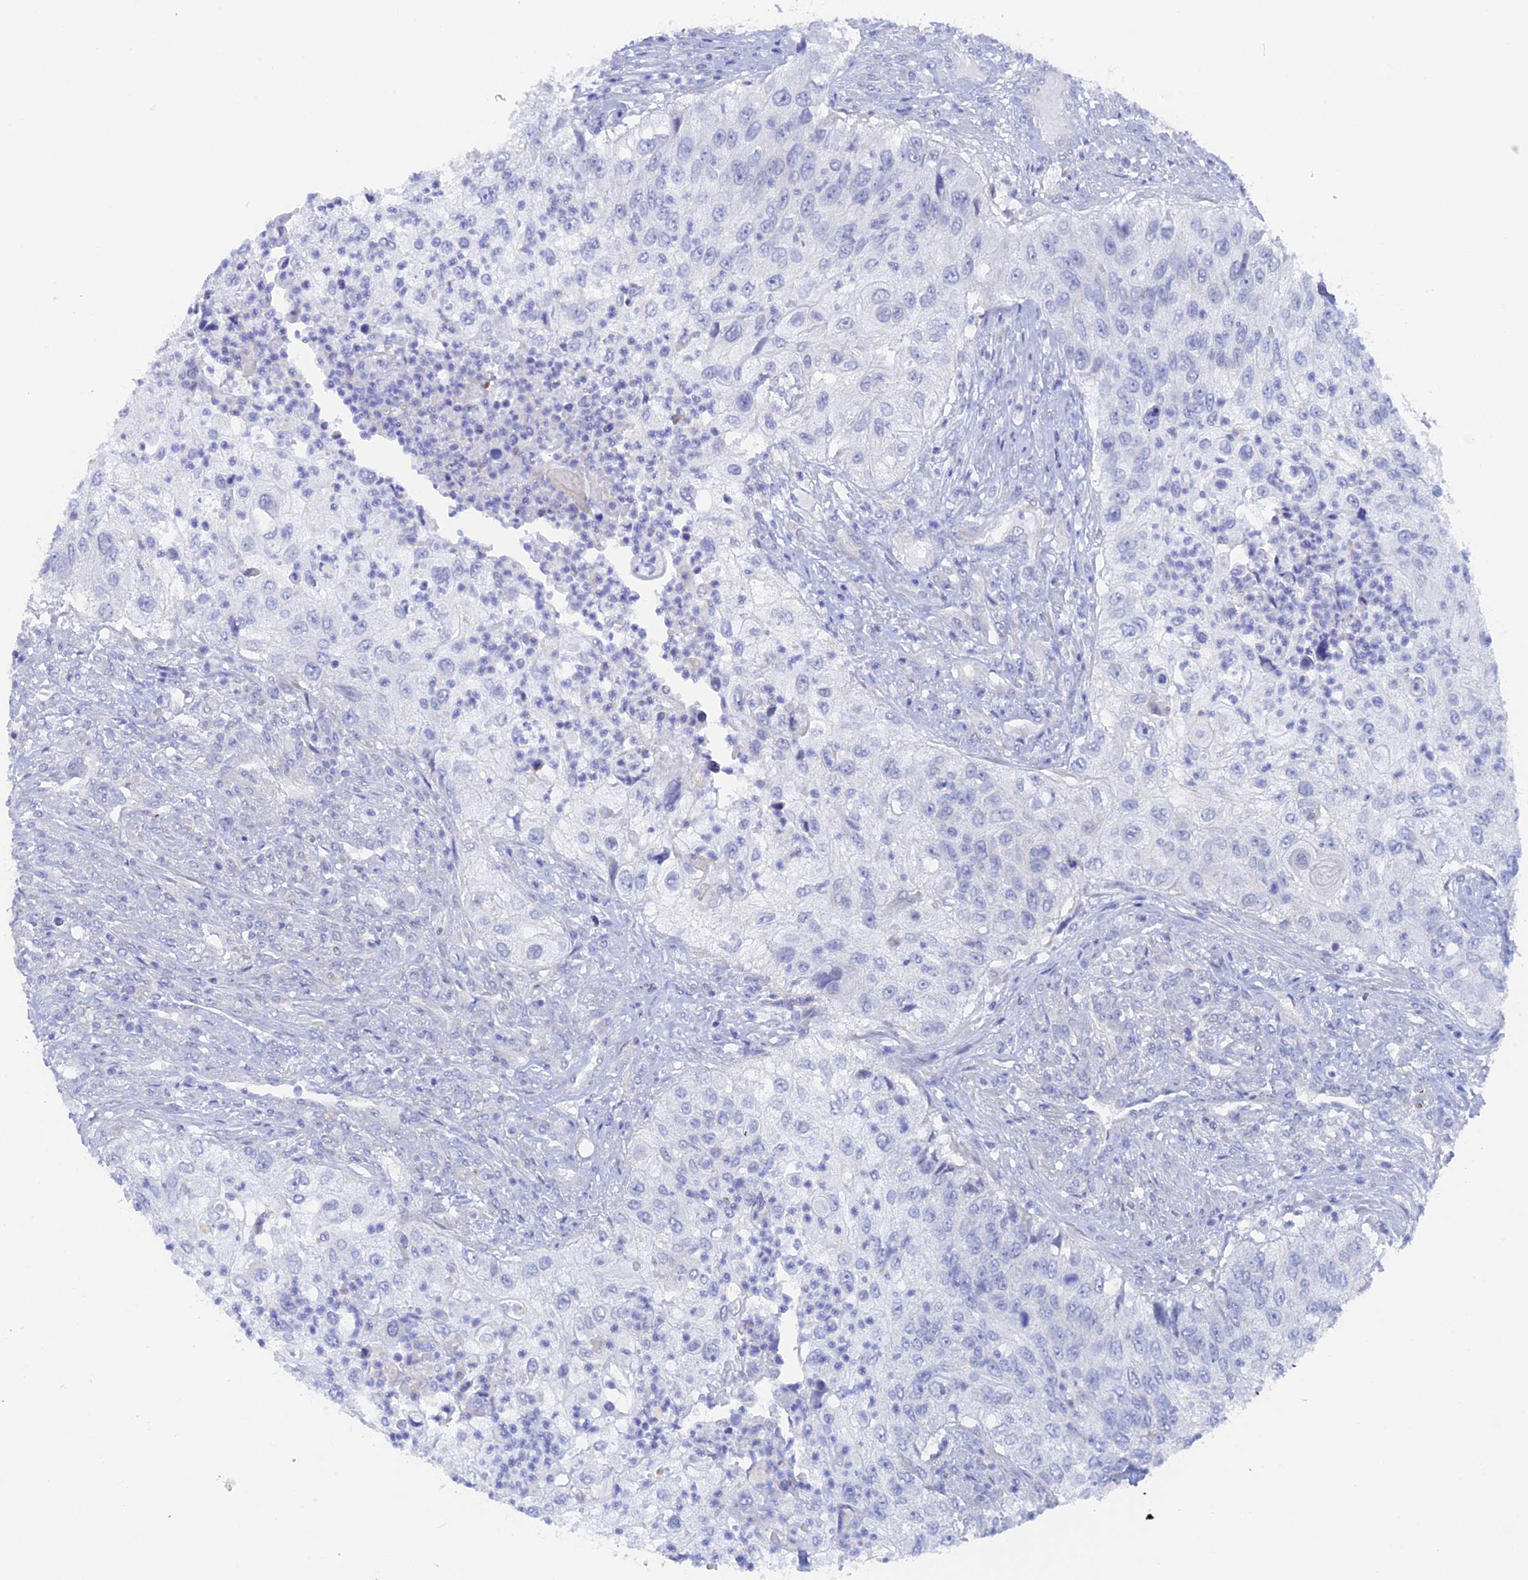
{"staining": {"intensity": "negative", "quantity": "none", "location": "none"}, "tissue": "urothelial cancer", "cell_type": "Tumor cells", "image_type": "cancer", "snomed": [{"axis": "morphology", "description": "Urothelial carcinoma, High grade"}, {"axis": "topography", "description": "Urinary bladder"}], "caption": "Protein analysis of urothelial cancer reveals no significant positivity in tumor cells.", "gene": "DACT3", "patient": {"sex": "female", "age": 60}}